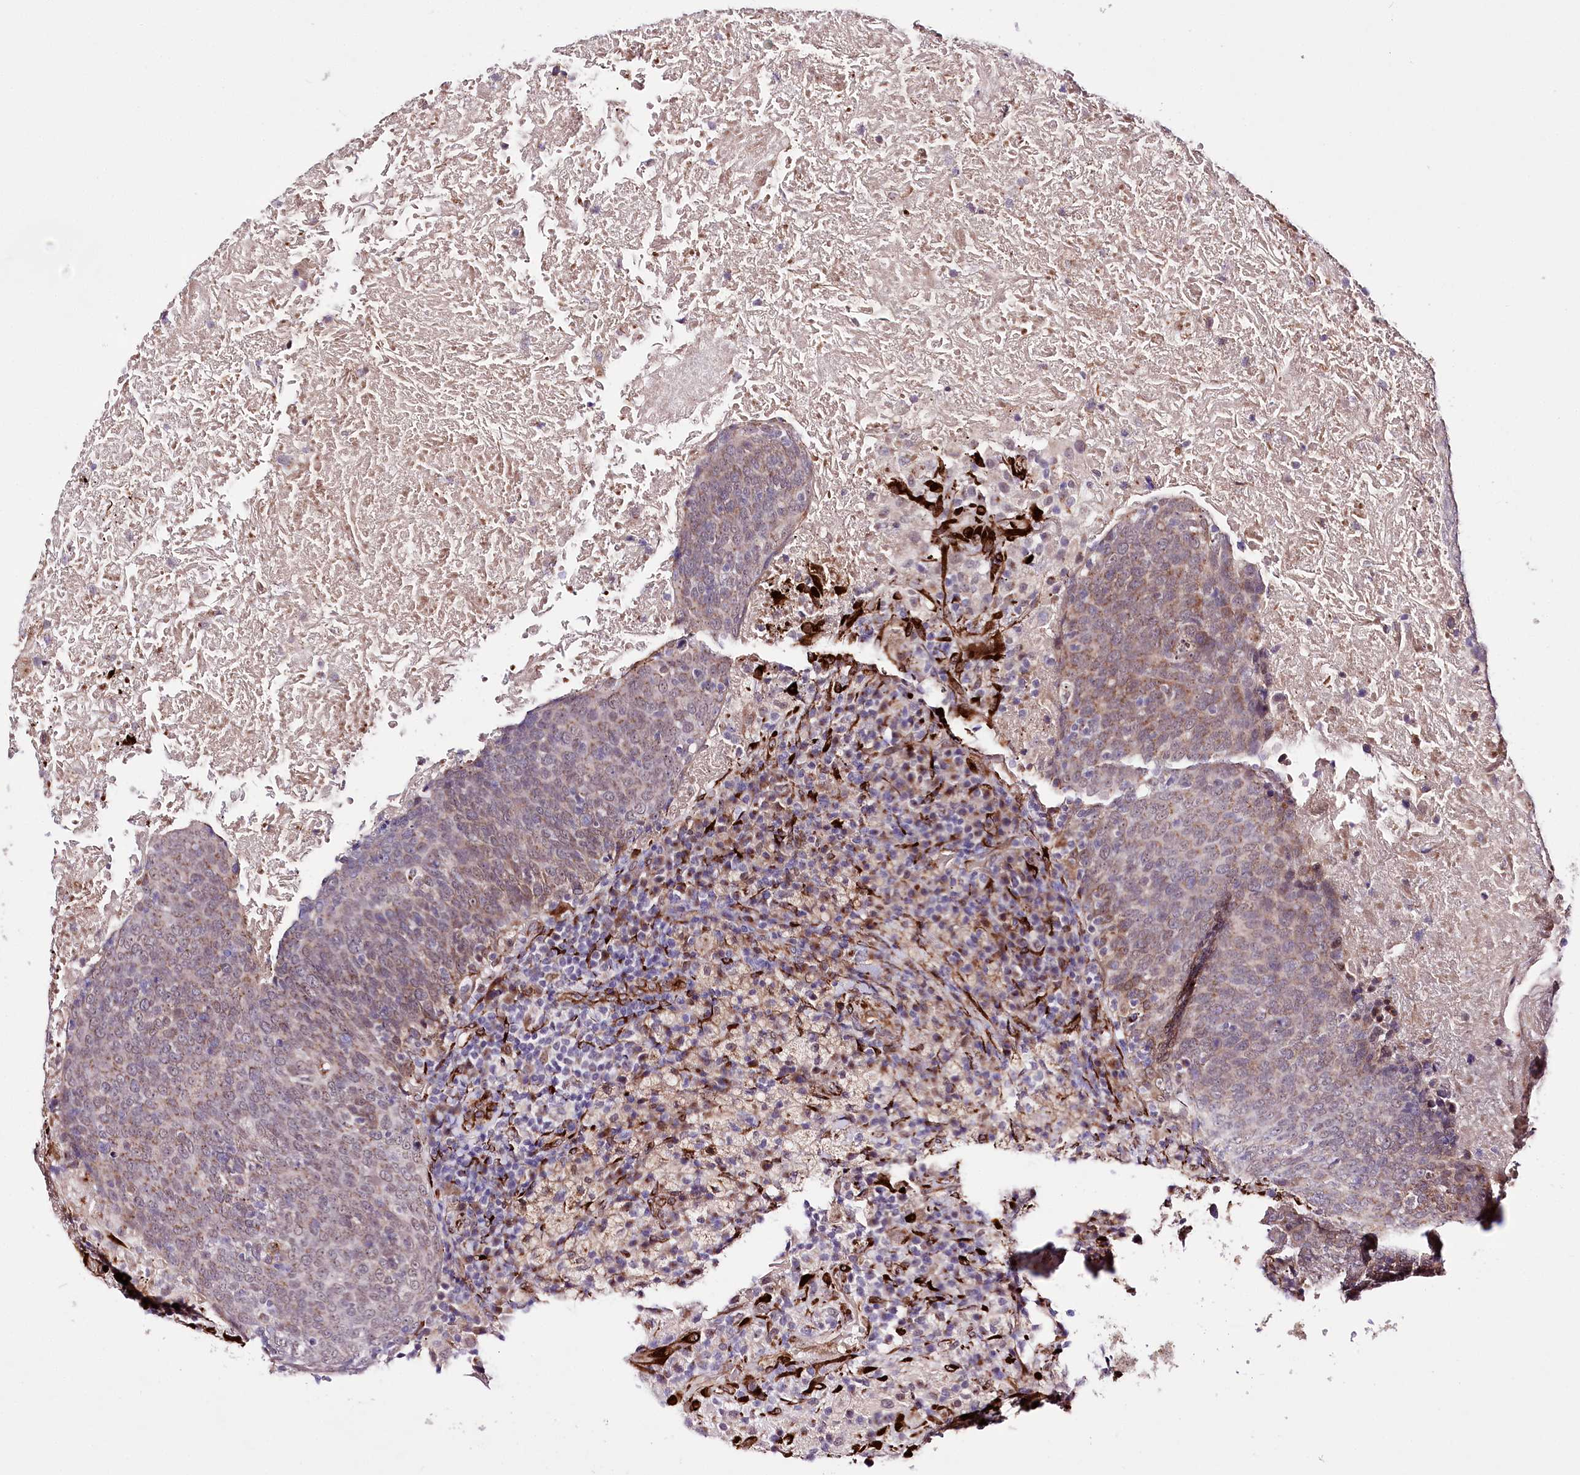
{"staining": {"intensity": "weak", "quantity": ">75%", "location": "cytoplasmic/membranous"}, "tissue": "head and neck cancer", "cell_type": "Tumor cells", "image_type": "cancer", "snomed": [{"axis": "morphology", "description": "Squamous cell carcinoma, NOS"}, {"axis": "morphology", "description": "Squamous cell carcinoma, metastatic, NOS"}, {"axis": "topography", "description": "Lymph node"}, {"axis": "topography", "description": "Head-Neck"}], "caption": "High-power microscopy captured an immunohistochemistry (IHC) micrograph of head and neck metastatic squamous cell carcinoma, revealing weak cytoplasmic/membranous staining in approximately >75% of tumor cells.", "gene": "WWC1", "patient": {"sex": "male", "age": 62}}